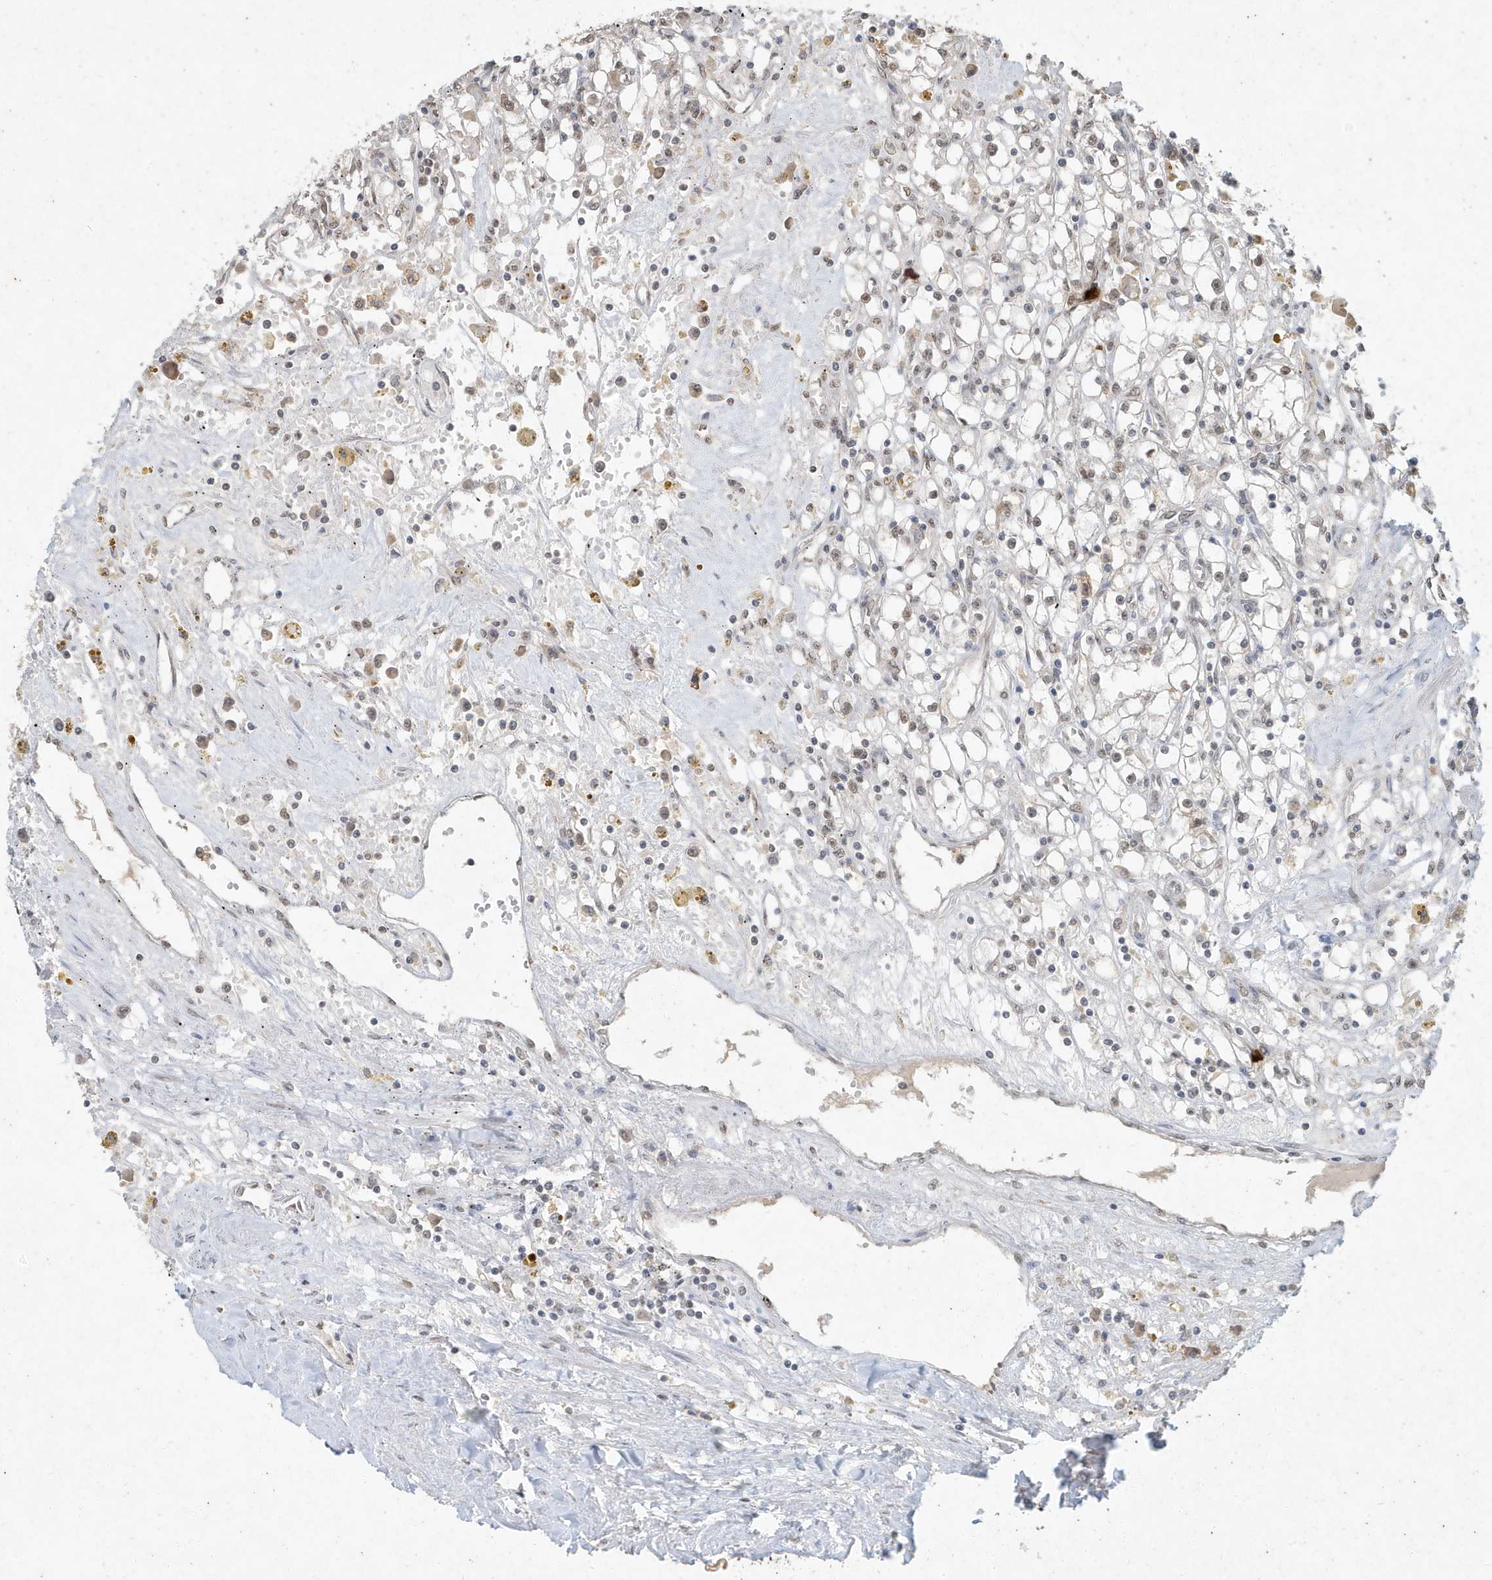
{"staining": {"intensity": "weak", "quantity": "<25%", "location": "nuclear"}, "tissue": "renal cancer", "cell_type": "Tumor cells", "image_type": "cancer", "snomed": [{"axis": "morphology", "description": "Adenocarcinoma, NOS"}, {"axis": "topography", "description": "Kidney"}], "caption": "Protein analysis of renal cancer (adenocarcinoma) exhibits no significant staining in tumor cells. (DAB (3,3'-diaminobenzidine) immunohistochemistry, high magnification).", "gene": "DEFA1", "patient": {"sex": "male", "age": 56}}